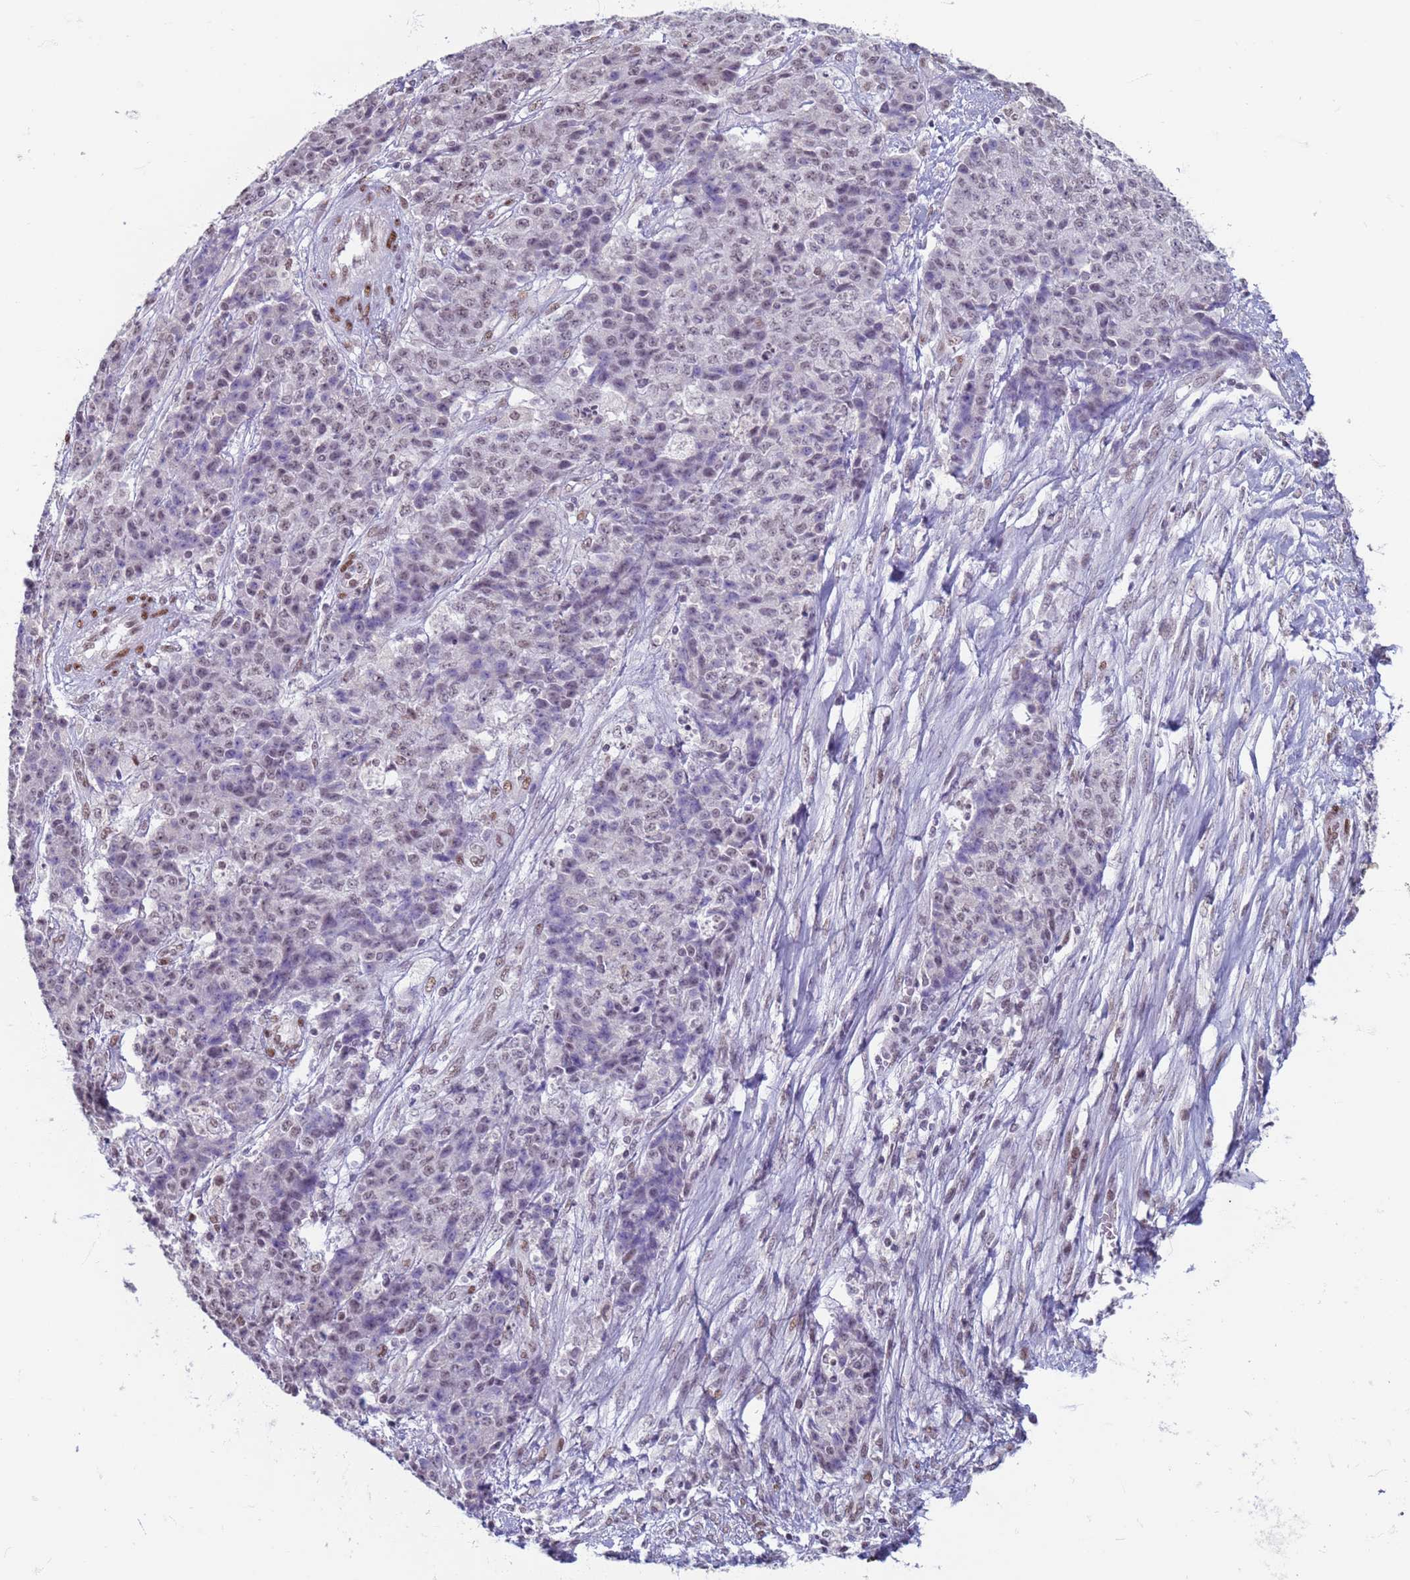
{"staining": {"intensity": "weak", "quantity": "<25%", "location": "nuclear"}, "tissue": "ovarian cancer", "cell_type": "Tumor cells", "image_type": "cancer", "snomed": [{"axis": "morphology", "description": "Carcinoma, endometroid"}, {"axis": "topography", "description": "Ovary"}], "caption": "There is no significant expression in tumor cells of ovarian cancer.", "gene": "SAE1", "patient": {"sex": "female", "age": 42}}